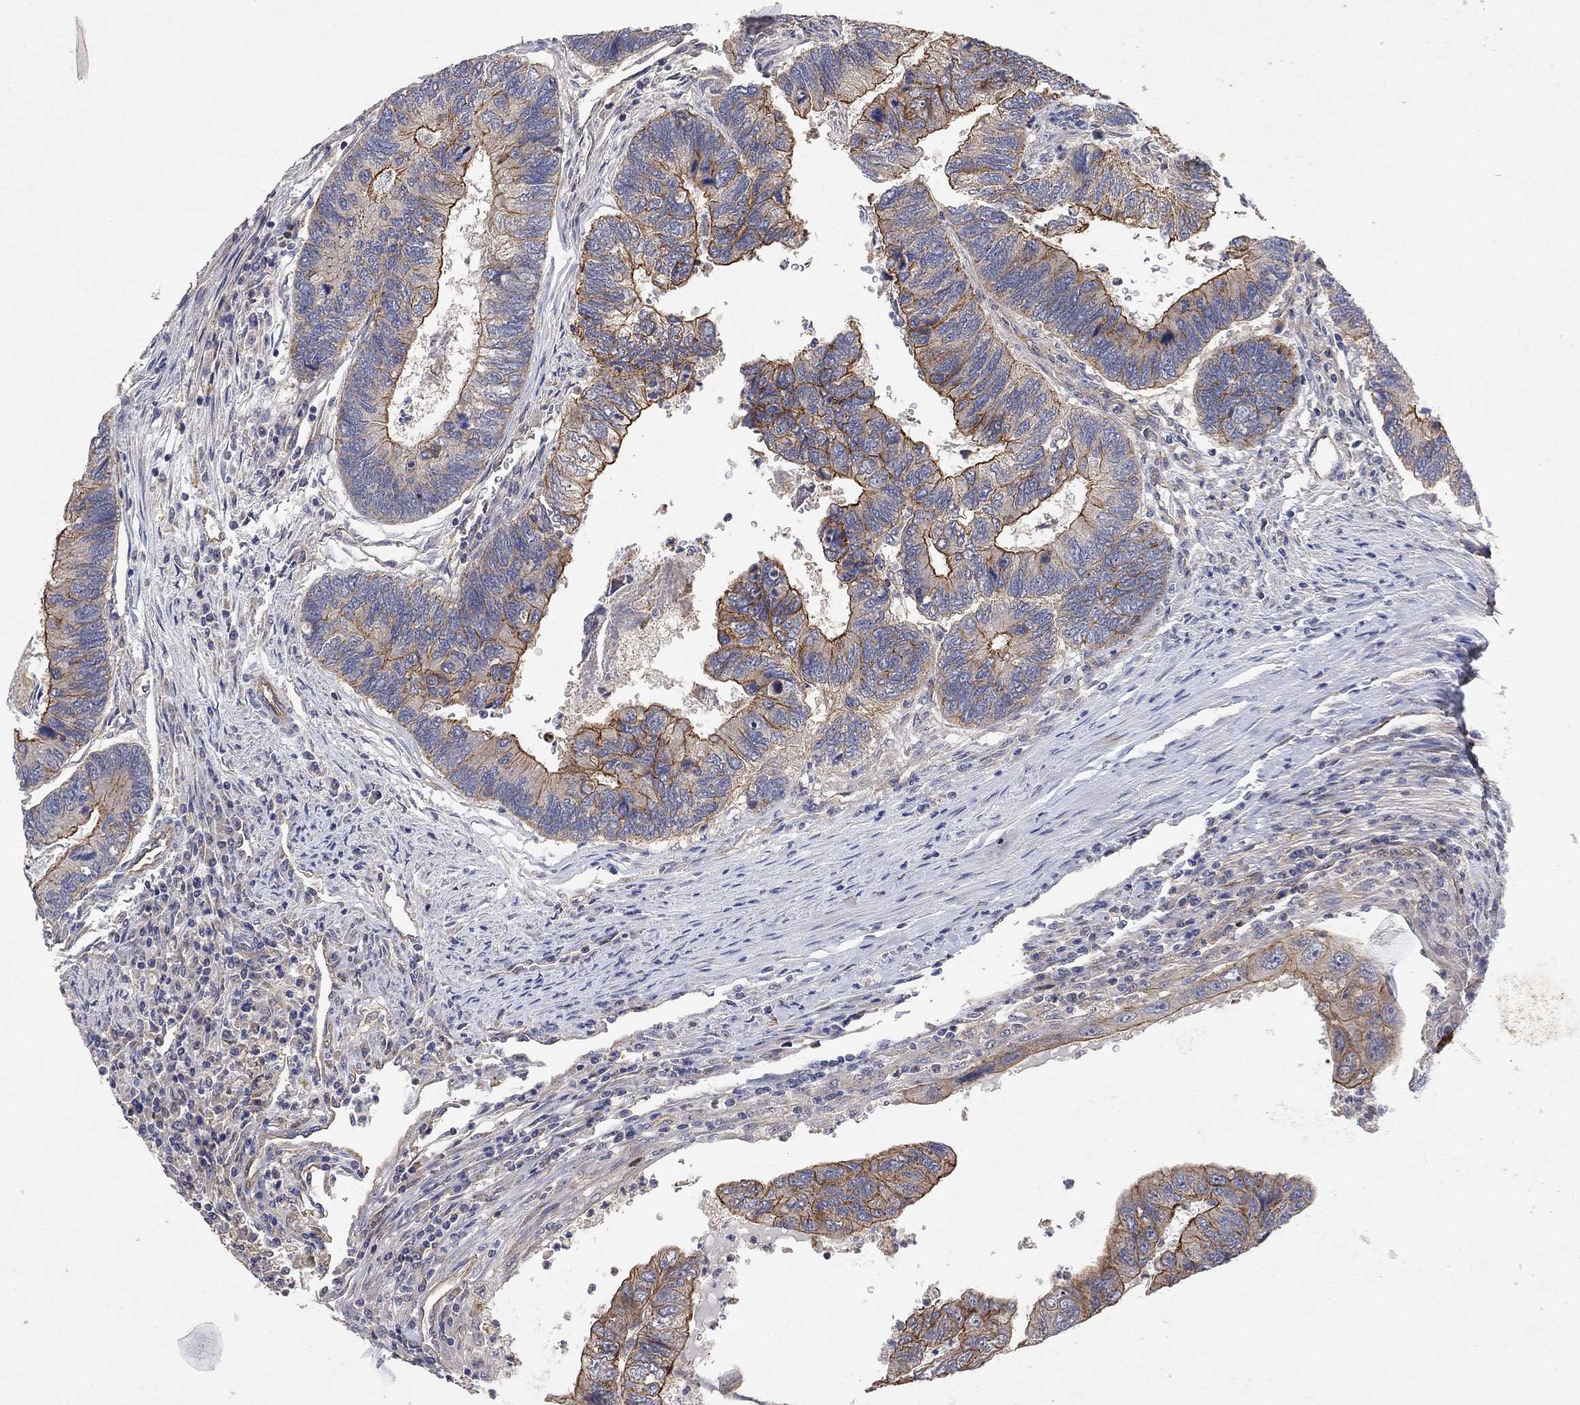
{"staining": {"intensity": "strong", "quantity": "<25%", "location": "cytoplasmic/membranous"}, "tissue": "colorectal cancer", "cell_type": "Tumor cells", "image_type": "cancer", "snomed": [{"axis": "morphology", "description": "Adenocarcinoma, NOS"}, {"axis": "topography", "description": "Colon"}], "caption": "High-power microscopy captured an immunohistochemistry photomicrograph of colorectal adenocarcinoma, revealing strong cytoplasmic/membranous staining in approximately <25% of tumor cells. (DAB = brown stain, brightfield microscopy at high magnification).", "gene": "MCUR1", "patient": {"sex": "female", "age": 67}}